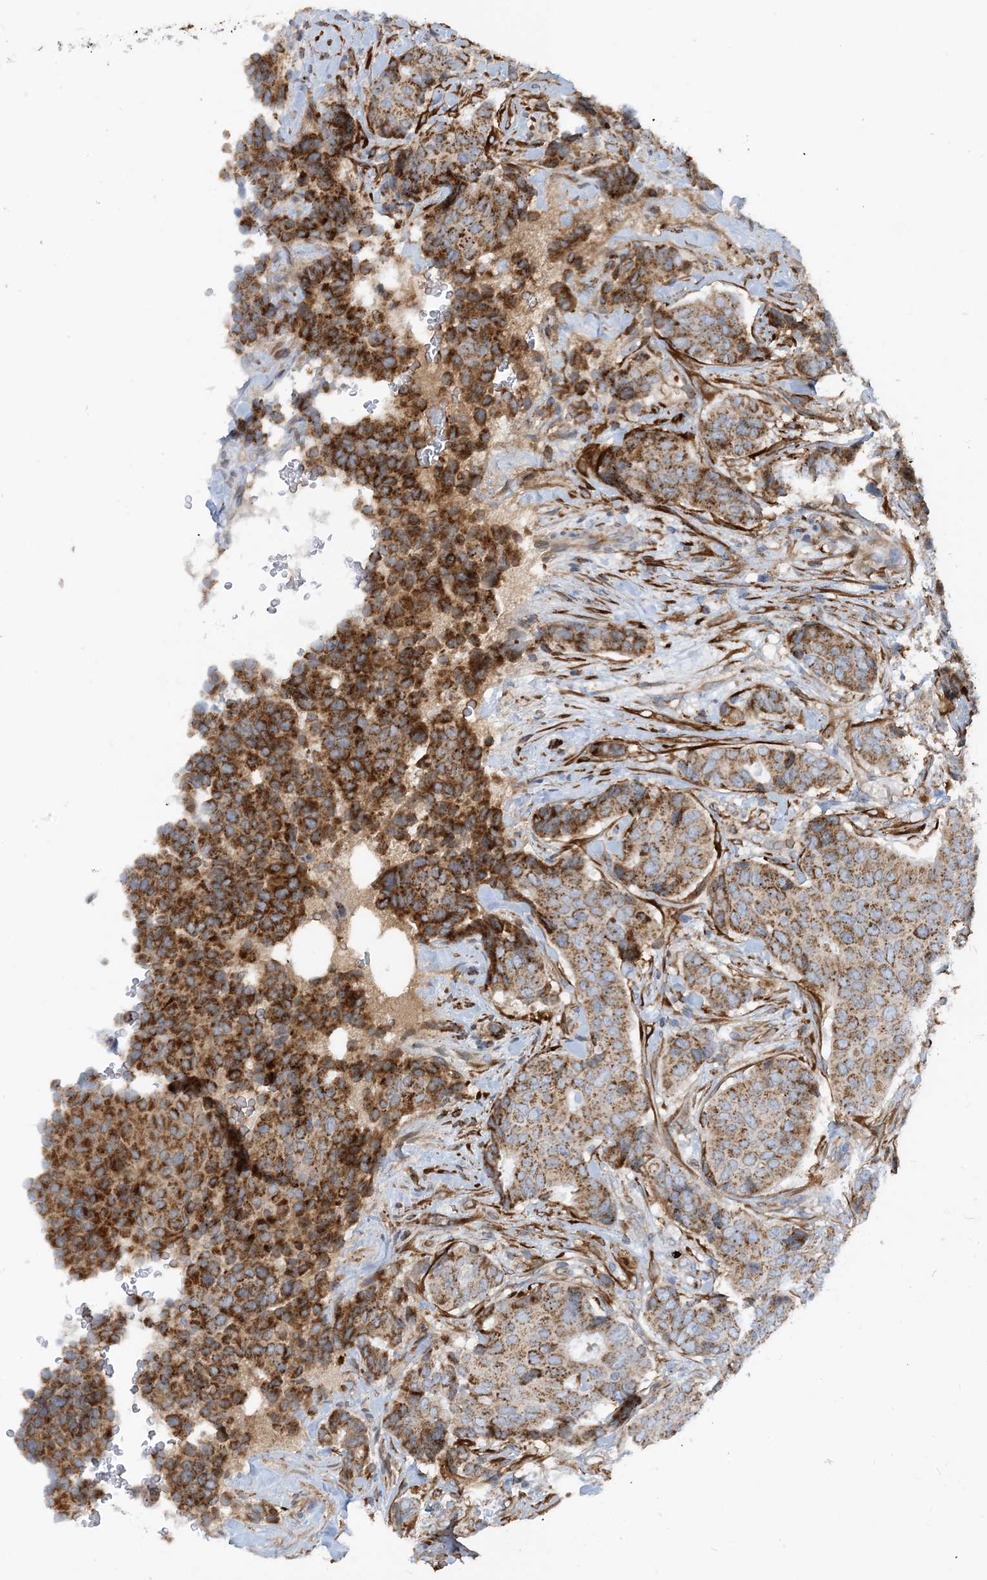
{"staining": {"intensity": "moderate", "quantity": ">75%", "location": "cytoplasmic/membranous"}, "tissue": "breast cancer", "cell_type": "Tumor cells", "image_type": "cancer", "snomed": [{"axis": "morphology", "description": "Duct carcinoma"}, {"axis": "topography", "description": "Breast"}], "caption": "Tumor cells display medium levels of moderate cytoplasmic/membranous staining in approximately >75% of cells in breast cancer (intraductal carcinoma).", "gene": "EIF2A", "patient": {"sex": "female", "age": 75}}